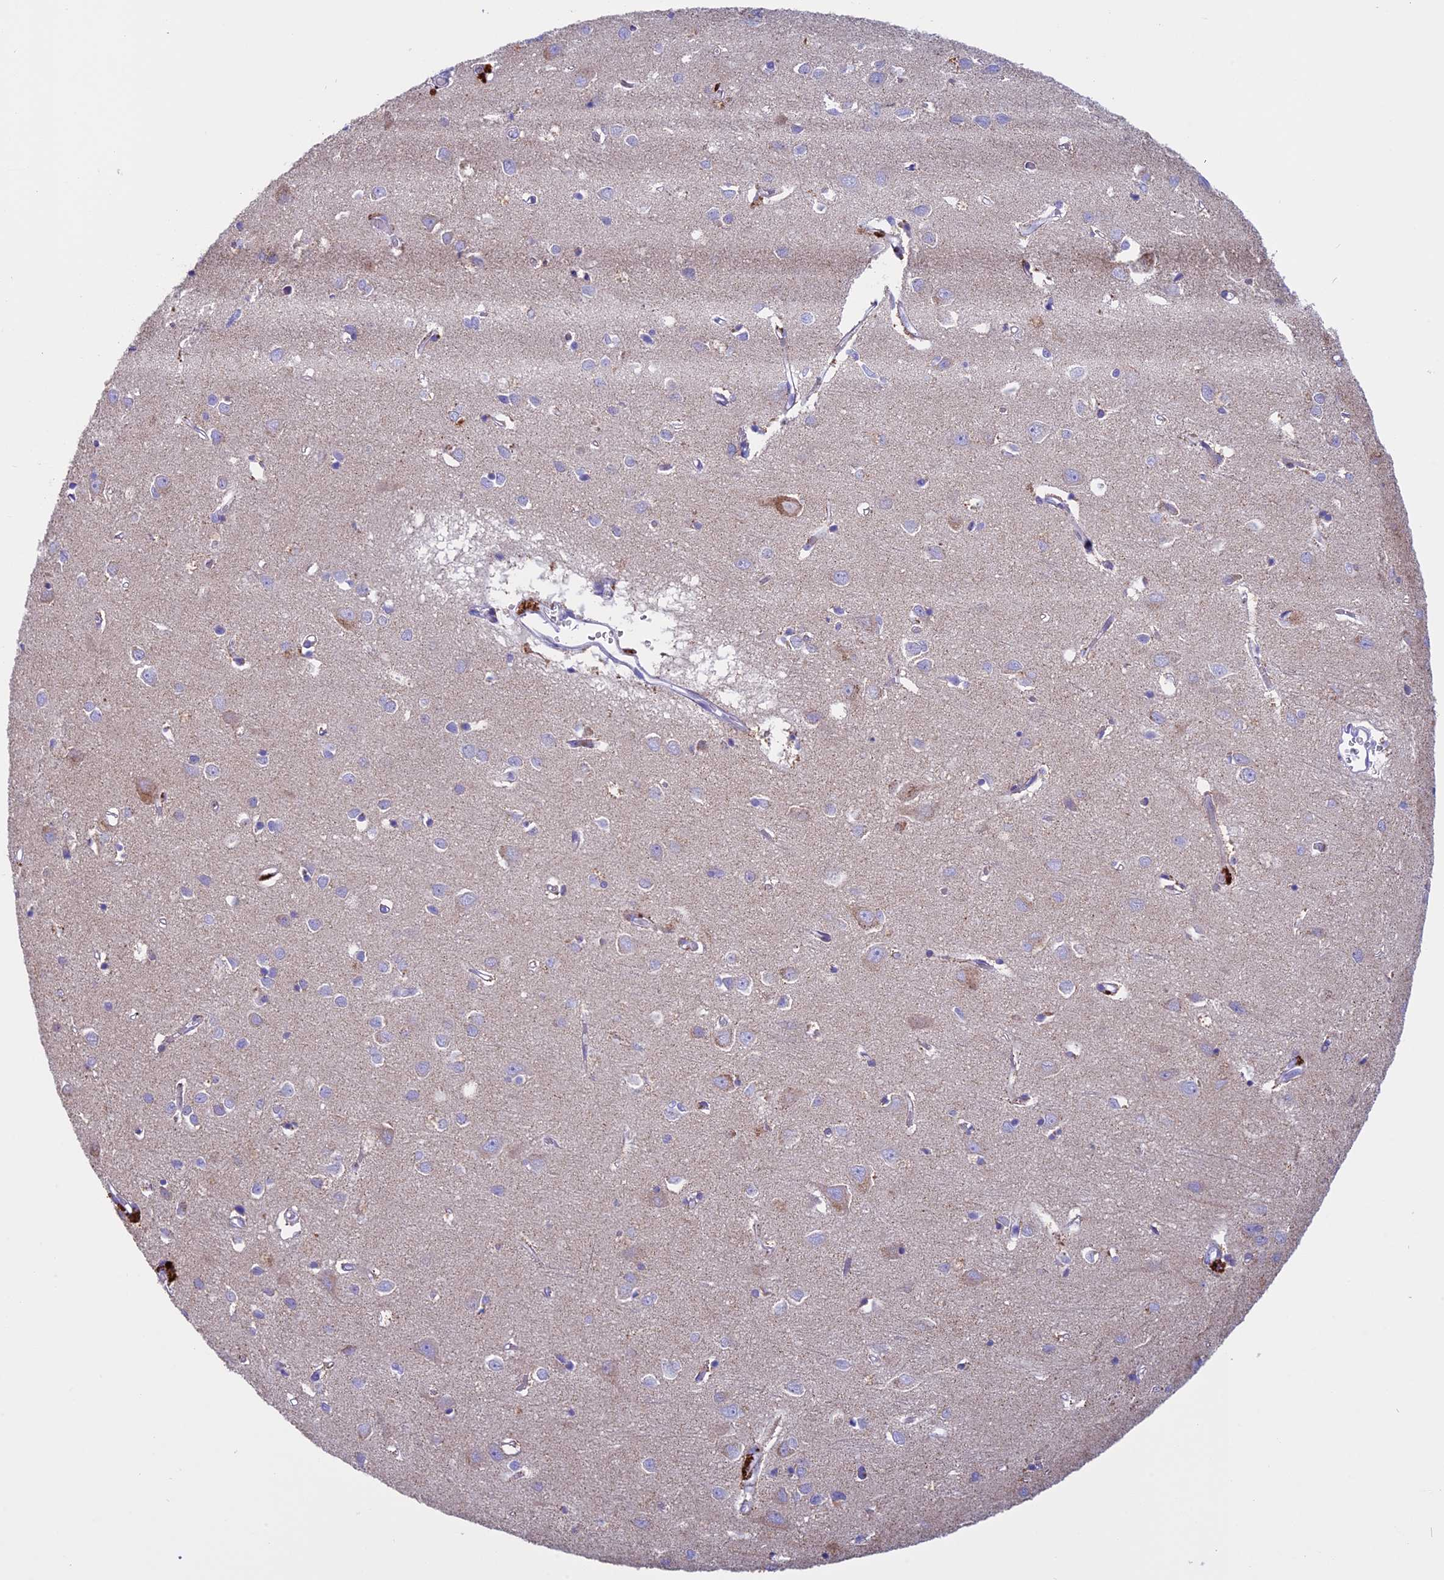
{"staining": {"intensity": "negative", "quantity": "none", "location": "none"}, "tissue": "cerebral cortex", "cell_type": "Endothelial cells", "image_type": "normal", "snomed": [{"axis": "morphology", "description": "Normal tissue, NOS"}, {"axis": "topography", "description": "Cerebral cortex"}], "caption": "Unremarkable cerebral cortex was stained to show a protein in brown. There is no significant staining in endothelial cells.", "gene": "ZNF563", "patient": {"sex": "female", "age": 64}}